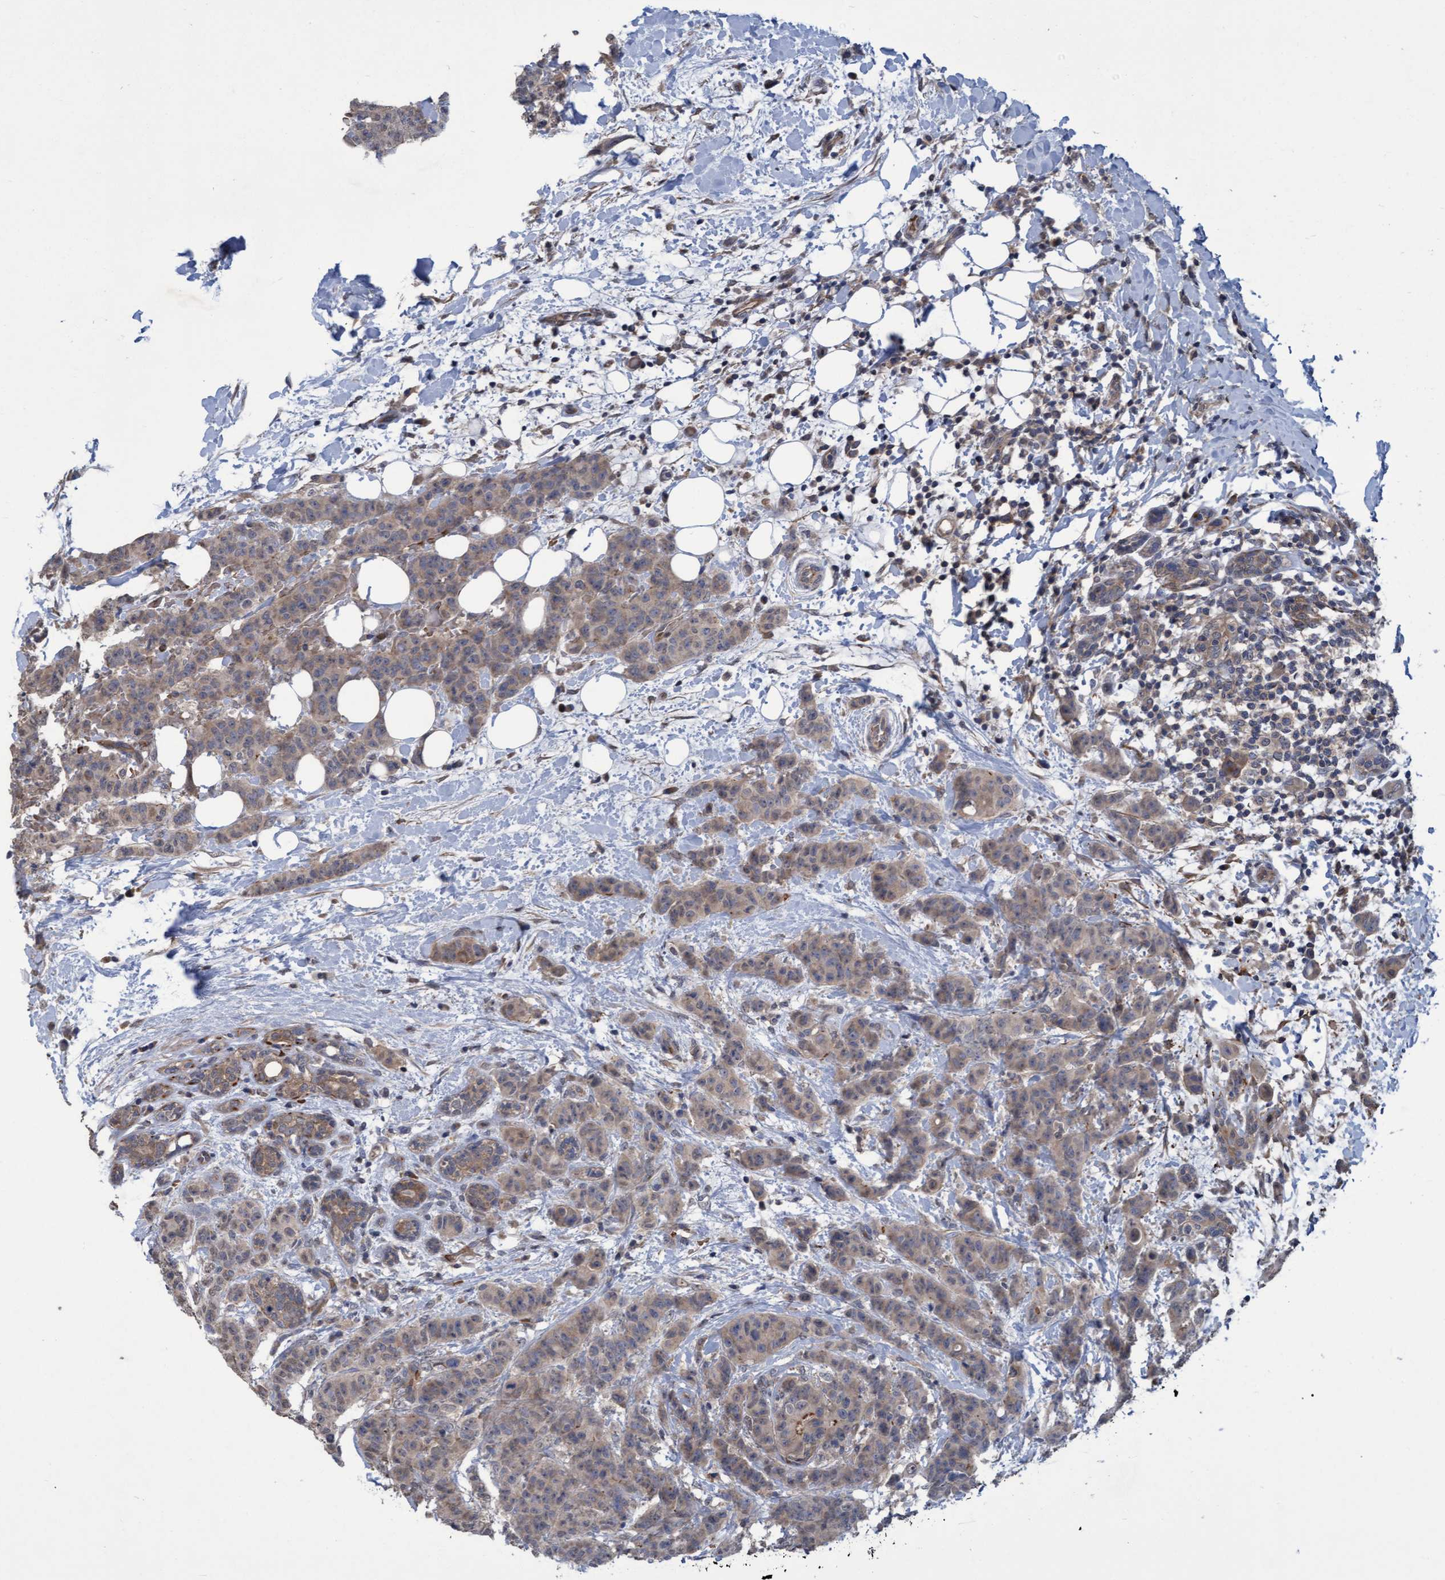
{"staining": {"intensity": "weak", "quantity": ">75%", "location": "cytoplasmic/membranous"}, "tissue": "breast cancer", "cell_type": "Tumor cells", "image_type": "cancer", "snomed": [{"axis": "morphology", "description": "Normal tissue, NOS"}, {"axis": "morphology", "description": "Duct carcinoma"}, {"axis": "topography", "description": "Breast"}], "caption": "Breast intraductal carcinoma tissue displays weak cytoplasmic/membranous positivity in about >75% of tumor cells, visualized by immunohistochemistry. The staining was performed using DAB to visualize the protein expression in brown, while the nuclei were stained in blue with hematoxylin (Magnification: 20x).", "gene": "NAA15", "patient": {"sex": "female", "age": 40}}